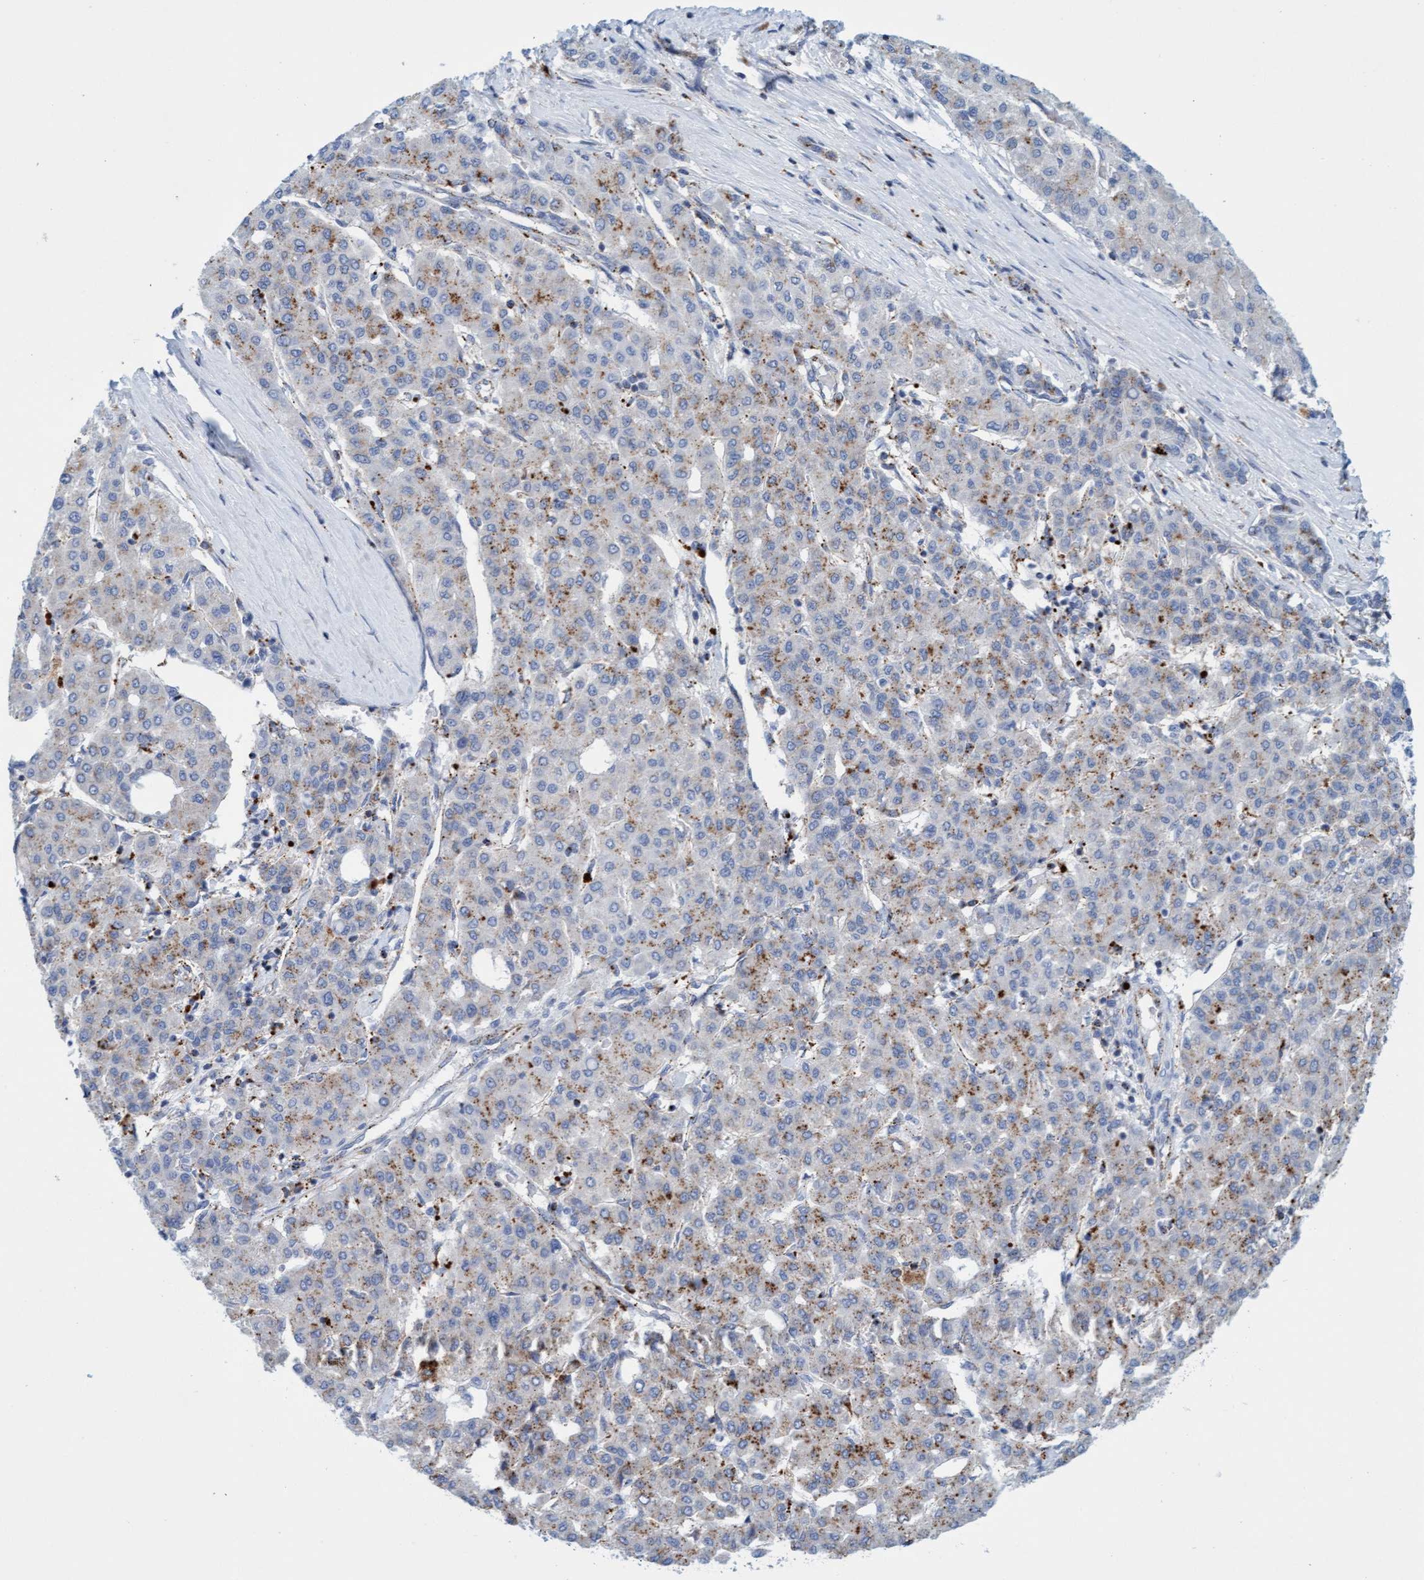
{"staining": {"intensity": "moderate", "quantity": "25%-75%", "location": "cytoplasmic/membranous"}, "tissue": "liver cancer", "cell_type": "Tumor cells", "image_type": "cancer", "snomed": [{"axis": "morphology", "description": "Carcinoma, Hepatocellular, NOS"}, {"axis": "topography", "description": "Liver"}], "caption": "Immunohistochemistry (IHC) (DAB) staining of liver hepatocellular carcinoma reveals moderate cytoplasmic/membranous protein expression in approximately 25%-75% of tumor cells. (DAB (3,3'-diaminobenzidine) IHC, brown staining for protein, blue staining for nuclei).", "gene": "SGSH", "patient": {"sex": "male", "age": 65}}